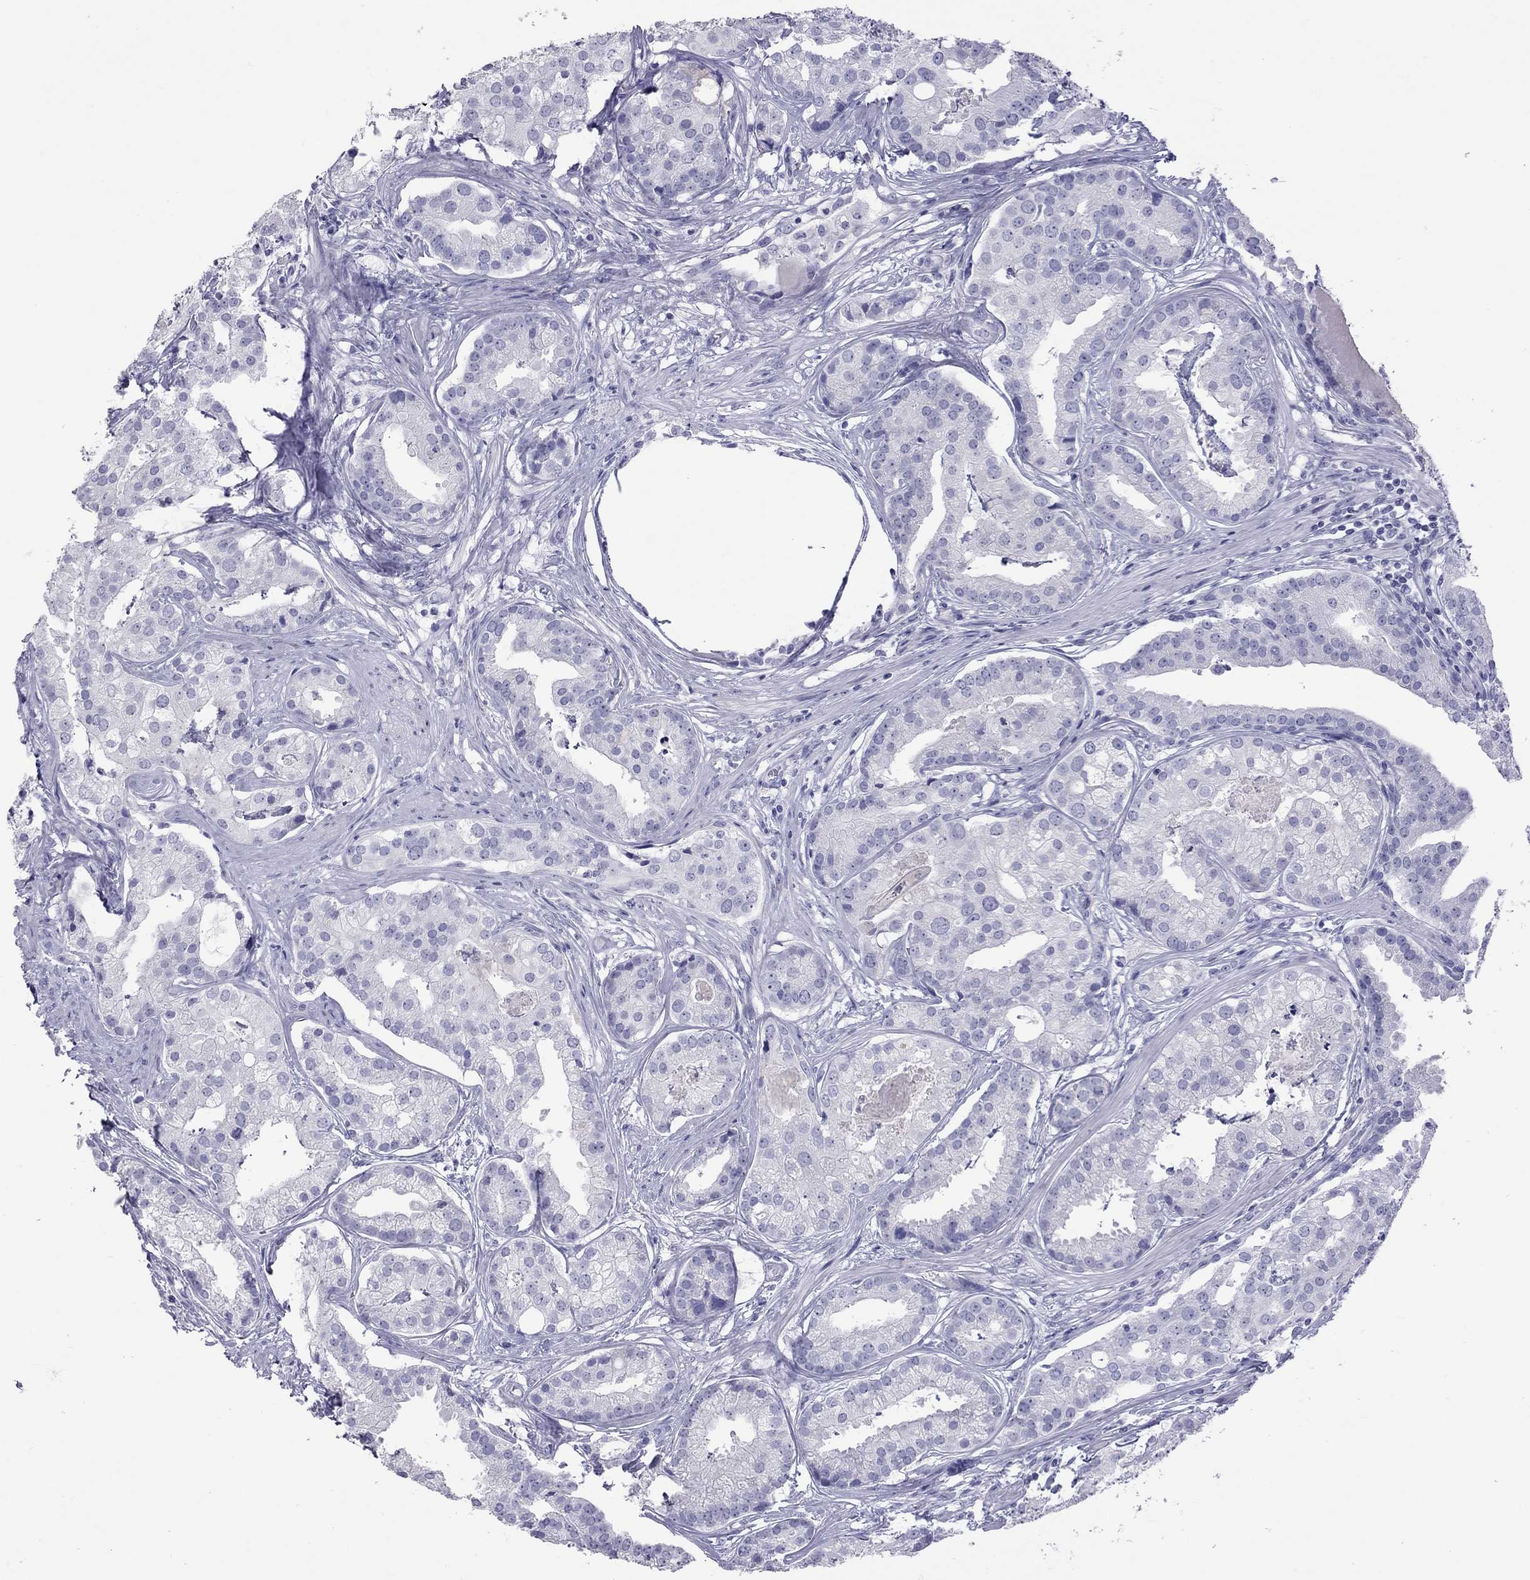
{"staining": {"intensity": "negative", "quantity": "none", "location": "none"}, "tissue": "prostate cancer", "cell_type": "Tumor cells", "image_type": "cancer", "snomed": [{"axis": "morphology", "description": "Adenocarcinoma, NOS"}, {"axis": "topography", "description": "Prostate and seminal vesicle, NOS"}, {"axis": "topography", "description": "Prostate"}], "caption": "A photomicrograph of prostate cancer (adenocarcinoma) stained for a protein demonstrates no brown staining in tumor cells.", "gene": "STAG3", "patient": {"sex": "male", "age": 44}}